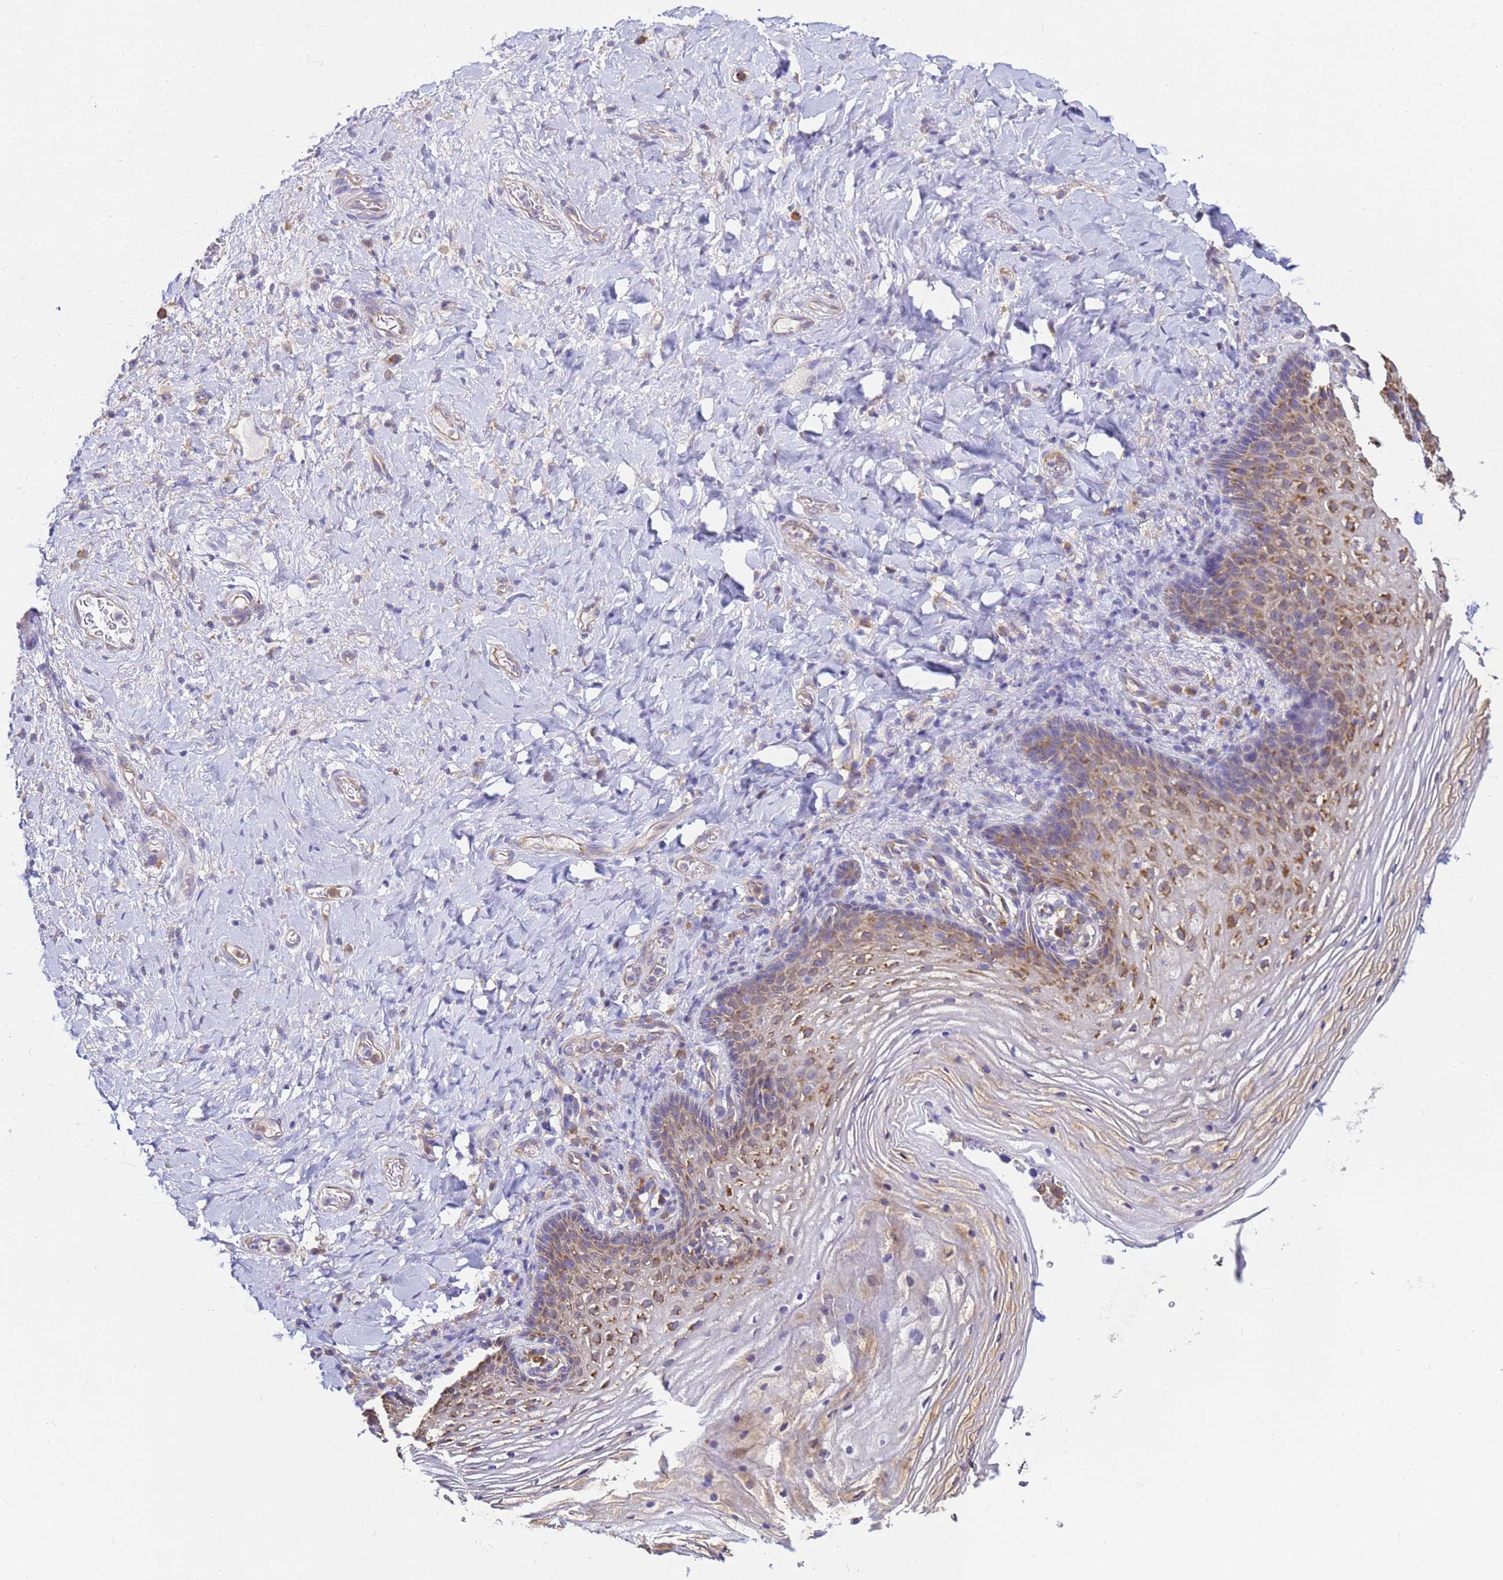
{"staining": {"intensity": "moderate", "quantity": "25%-75%", "location": "cytoplasmic/membranous"}, "tissue": "vagina", "cell_type": "Squamous epithelial cells", "image_type": "normal", "snomed": [{"axis": "morphology", "description": "Normal tissue, NOS"}, {"axis": "topography", "description": "Vagina"}], "caption": "Immunohistochemical staining of unremarkable vagina displays moderate cytoplasmic/membranous protein expression in approximately 25%-75% of squamous epithelial cells.", "gene": "NARS1", "patient": {"sex": "female", "age": 60}}